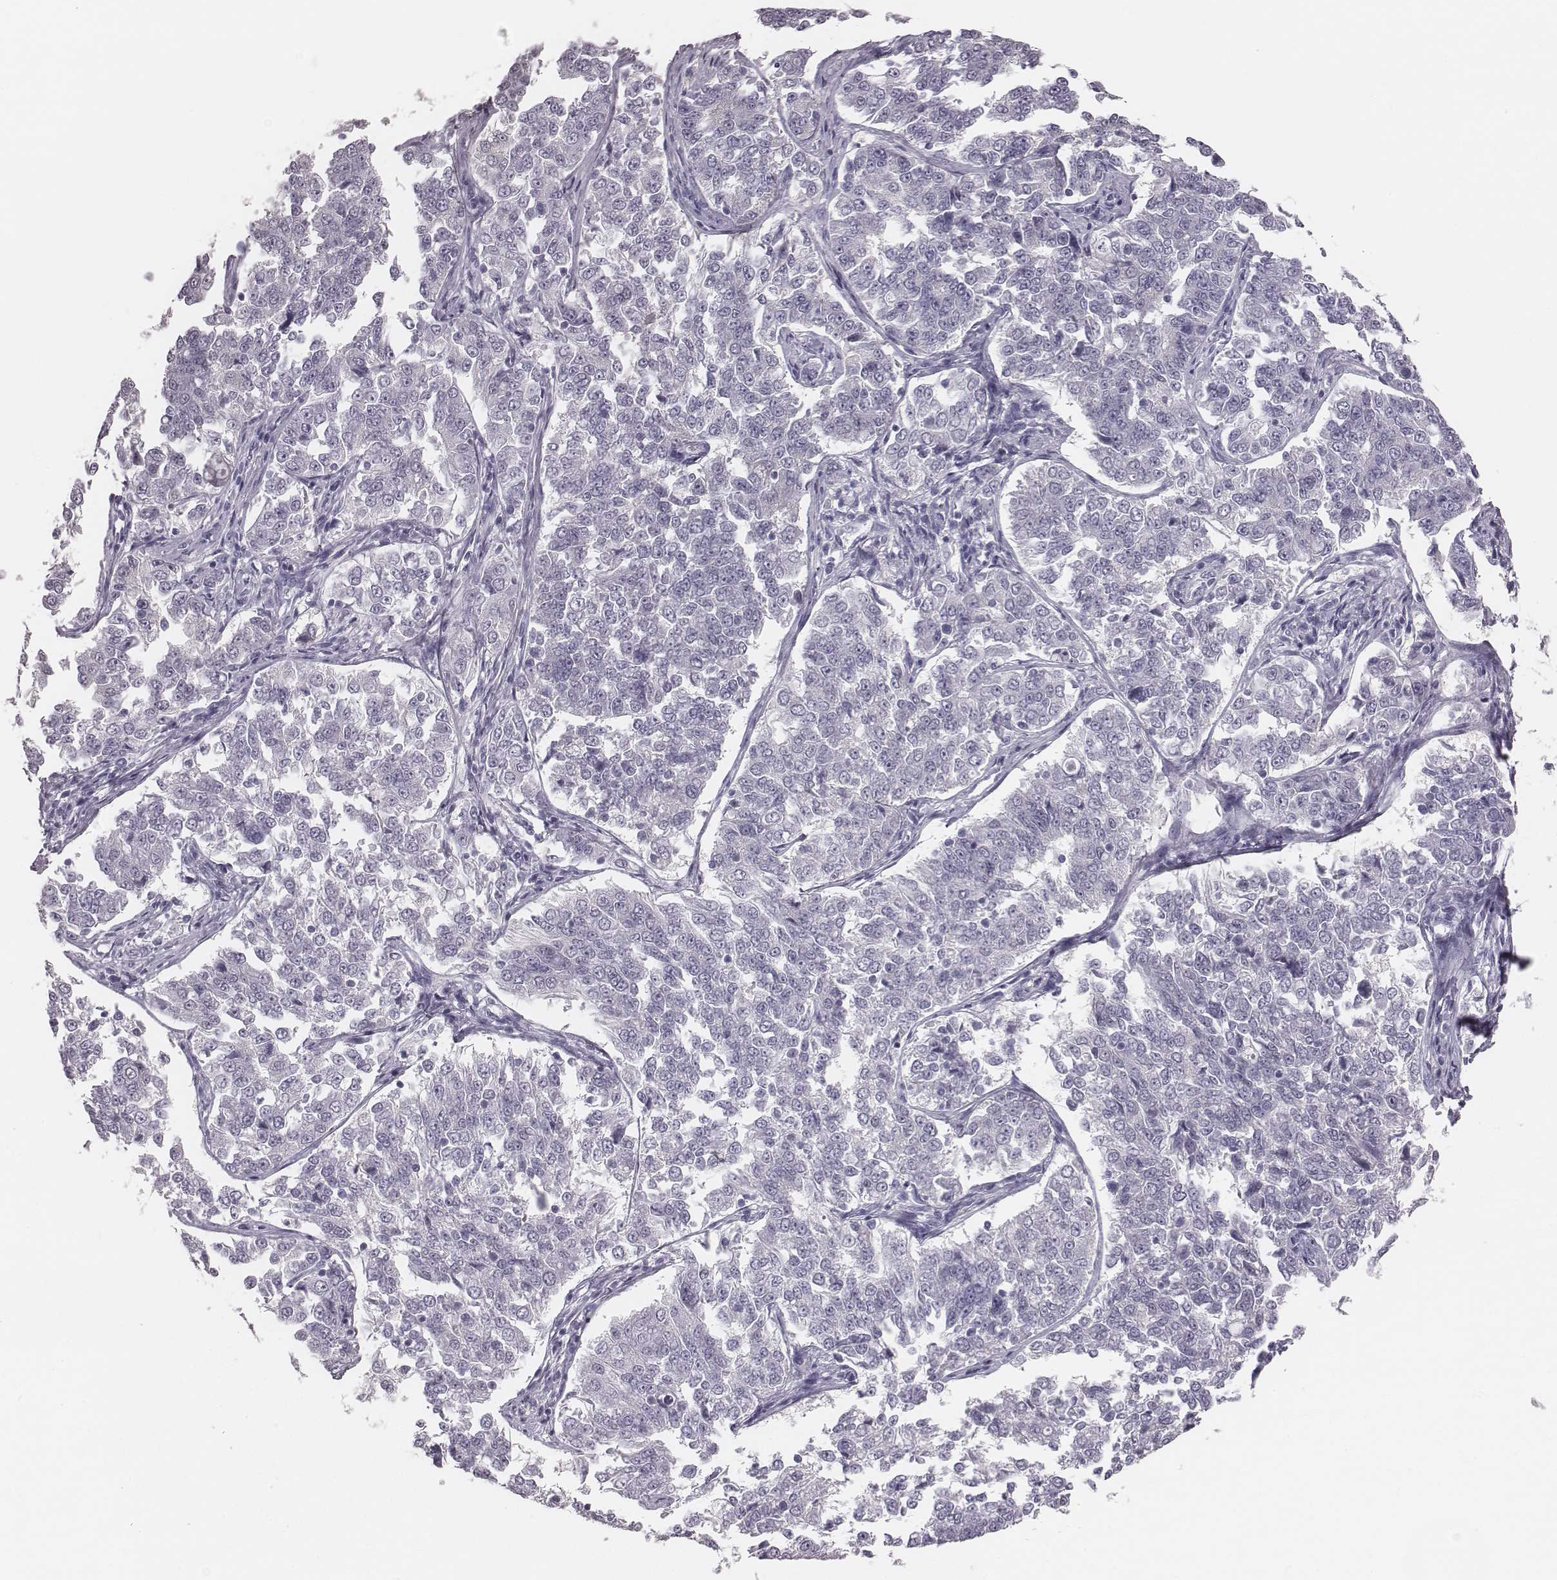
{"staining": {"intensity": "negative", "quantity": "none", "location": "none"}, "tissue": "endometrial cancer", "cell_type": "Tumor cells", "image_type": "cancer", "snomed": [{"axis": "morphology", "description": "Adenocarcinoma, NOS"}, {"axis": "topography", "description": "Endometrium"}], "caption": "High magnification brightfield microscopy of endometrial adenocarcinoma stained with DAB (3,3'-diaminobenzidine) (brown) and counterstained with hematoxylin (blue): tumor cells show no significant staining.", "gene": "CSH1", "patient": {"sex": "female", "age": 43}}